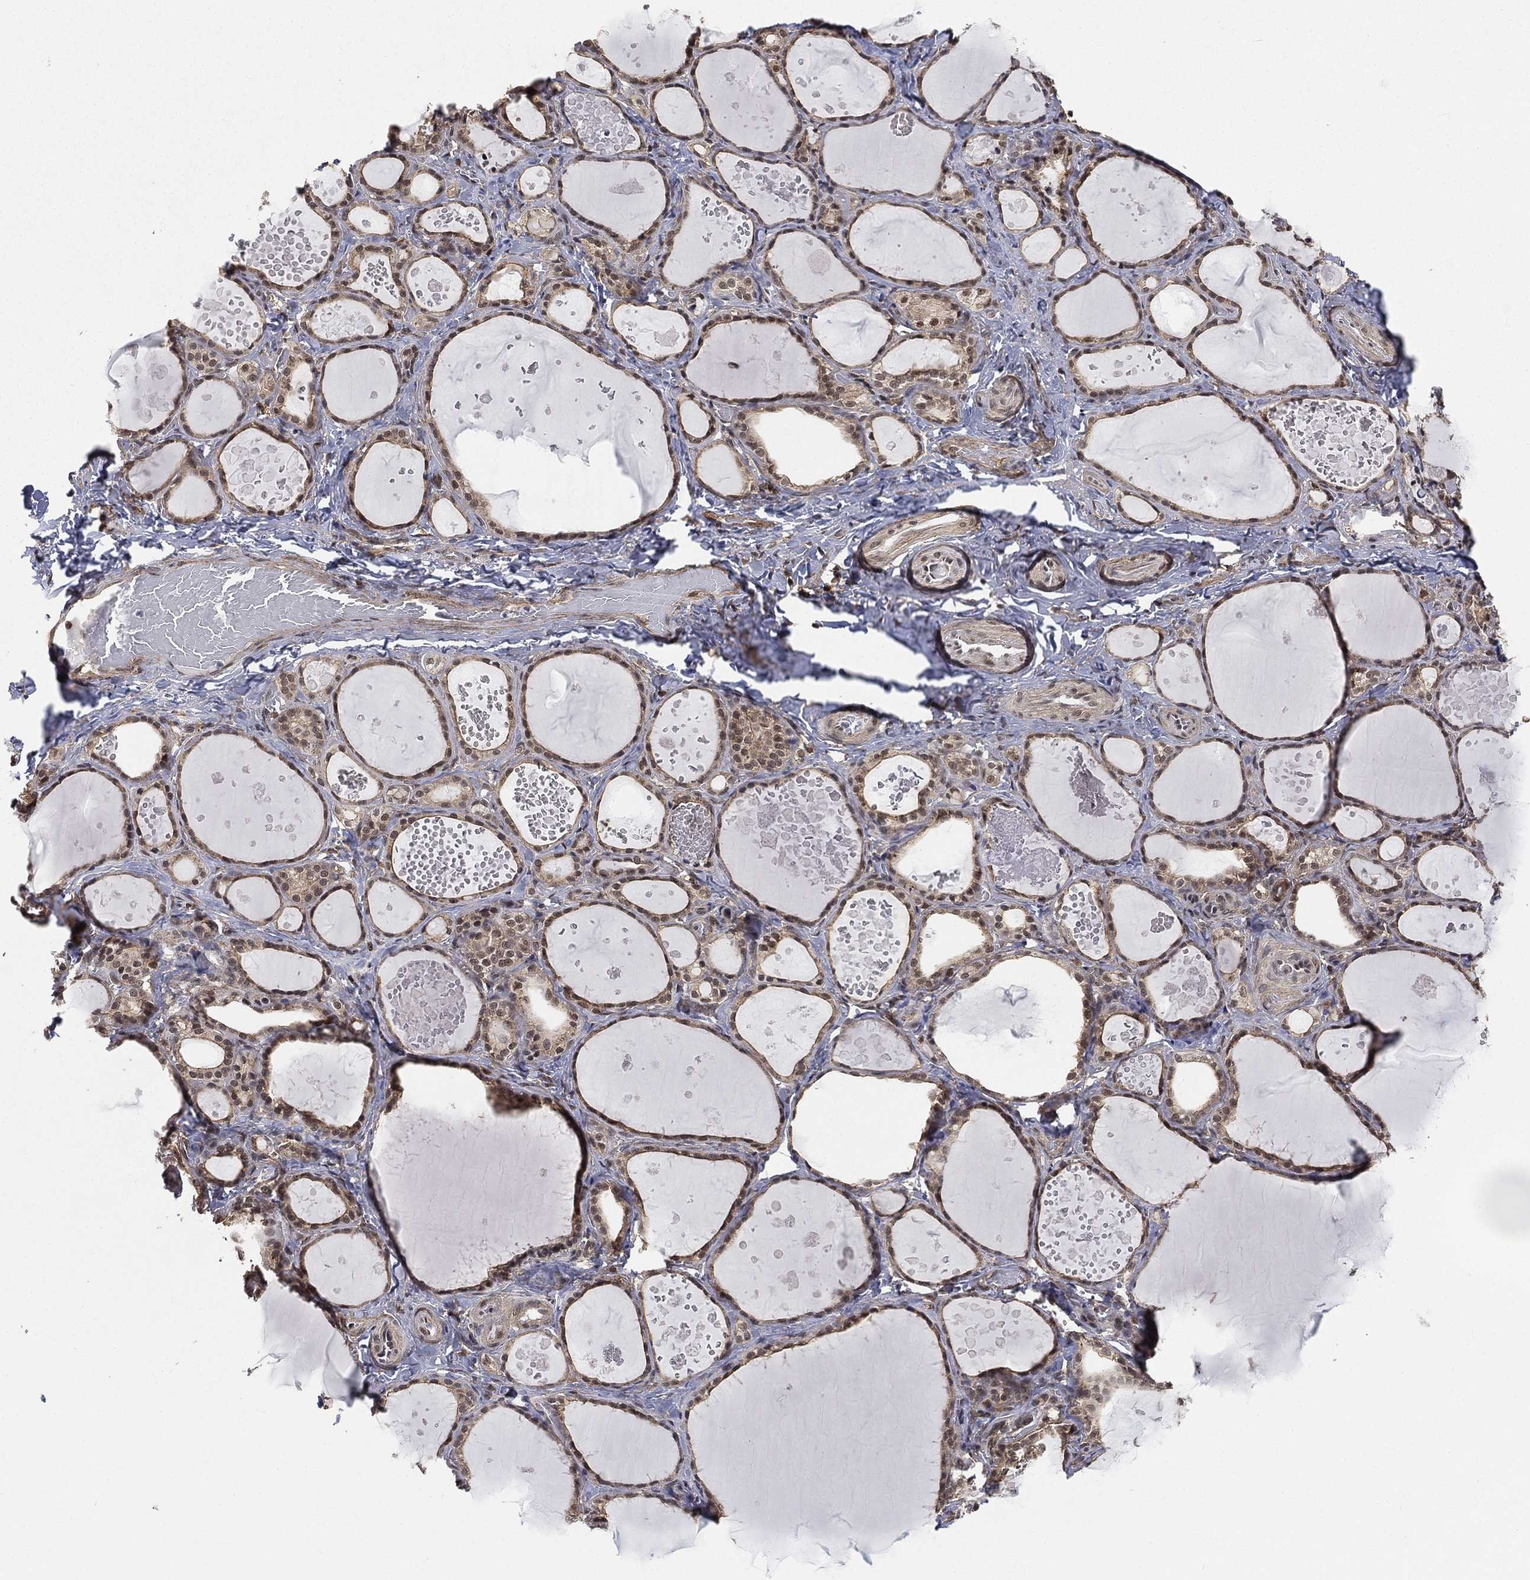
{"staining": {"intensity": "moderate", "quantity": ">75%", "location": "nuclear"}, "tissue": "thyroid gland", "cell_type": "Glandular cells", "image_type": "normal", "snomed": [{"axis": "morphology", "description": "Normal tissue, NOS"}, {"axis": "topography", "description": "Thyroid gland"}], "caption": "Protein expression by immunohistochemistry displays moderate nuclear positivity in about >75% of glandular cells in normal thyroid gland.", "gene": "RSRC2", "patient": {"sex": "female", "age": 56}}